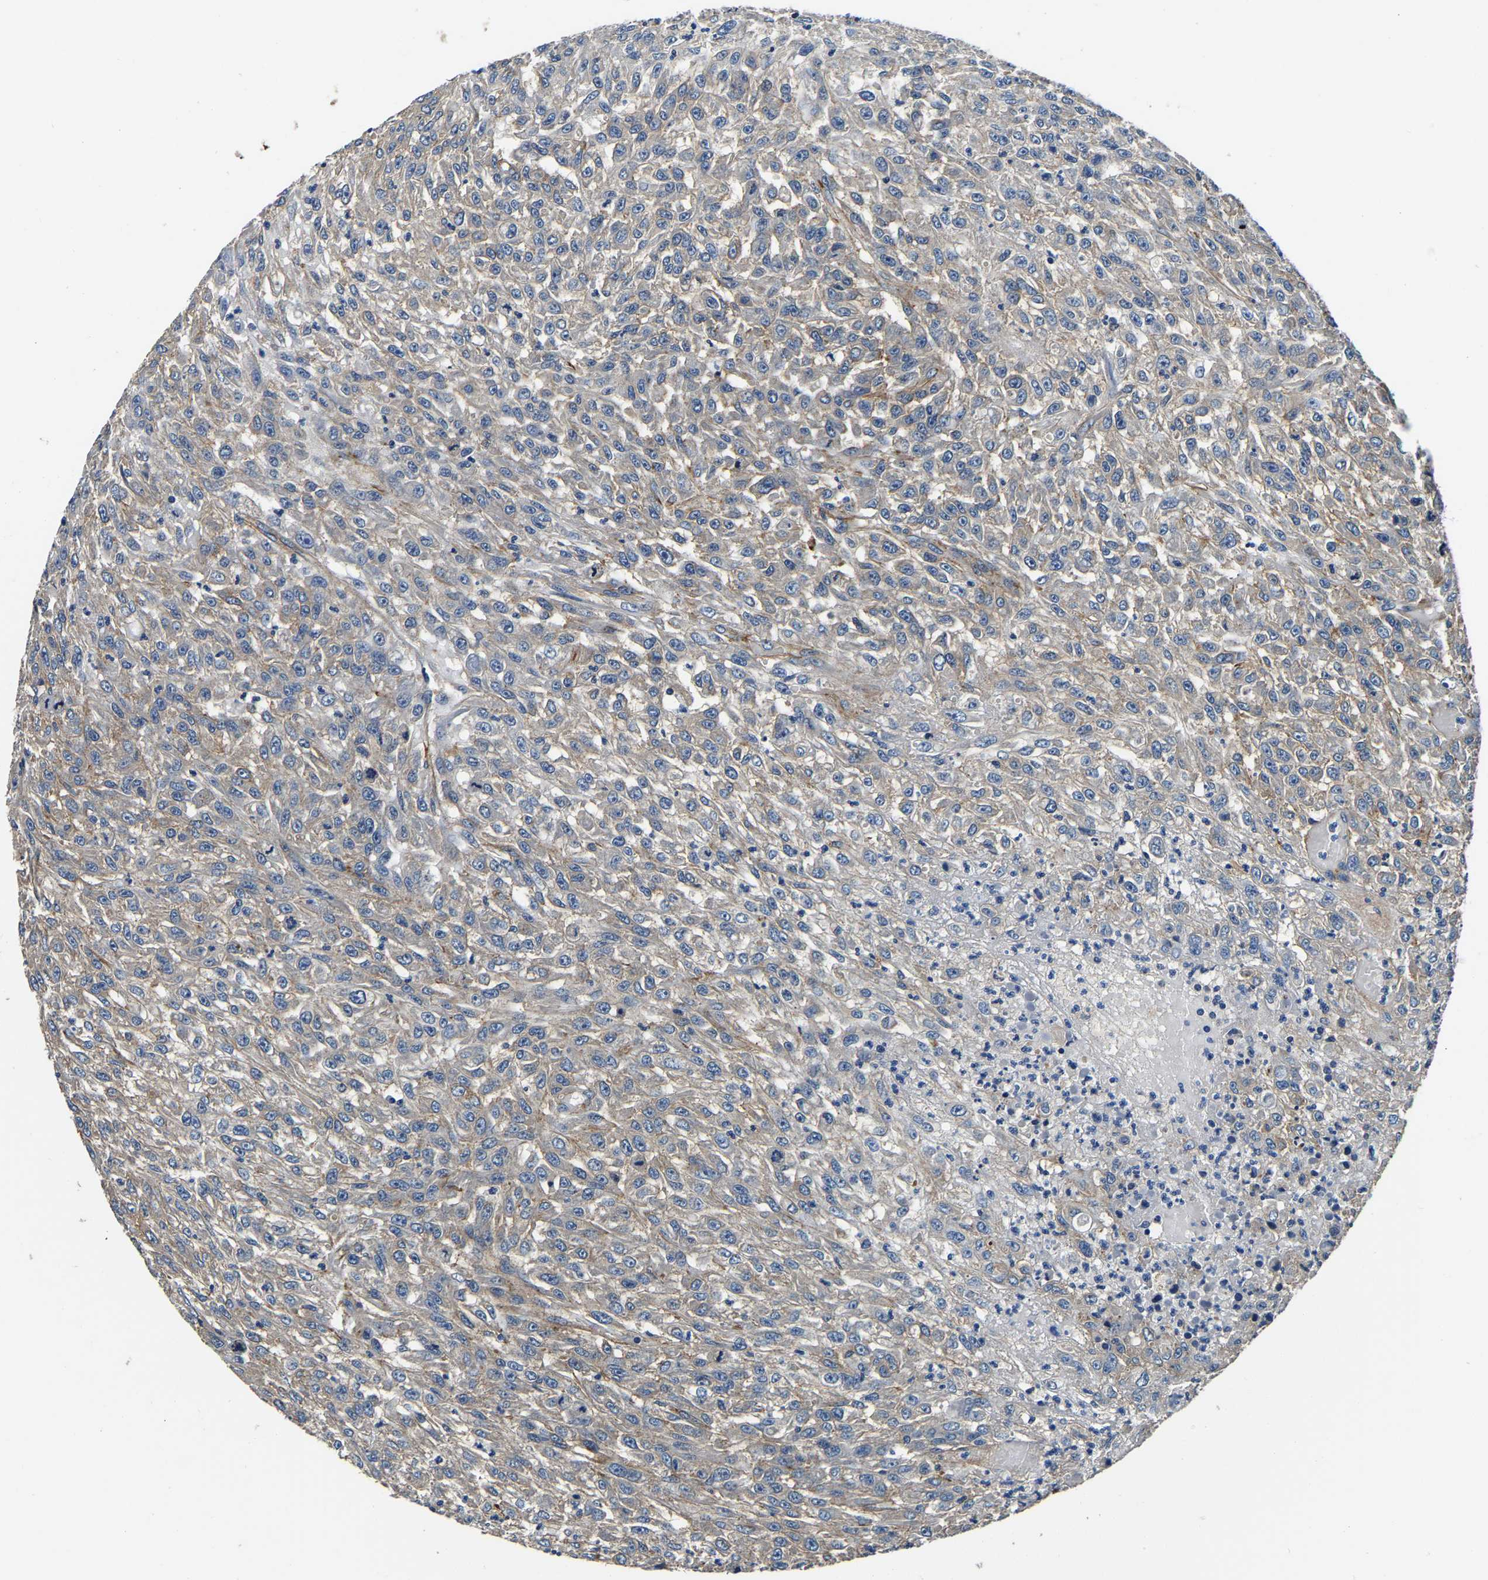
{"staining": {"intensity": "weak", "quantity": ">75%", "location": "cytoplasmic/membranous"}, "tissue": "urothelial cancer", "cell_type": "Tumor cells", "image_type": "cancer", "snomed": [{"axis": "morphology", "description": "Urothelial carcinoma, High grade"}, {"axis": "topography", "description": "Urinary bladder"}], "caption": "Urothelial cancer tissue displays weak cytoplasmic/membranous staining in approximately >75% of tumor cells, visualized by immunohistochemistry. (brown staining indicates protein expression, while blue staining denotes nuclei).", "gene": "SH3GLB1", "patient": {"sex": "male", "age": 46}}